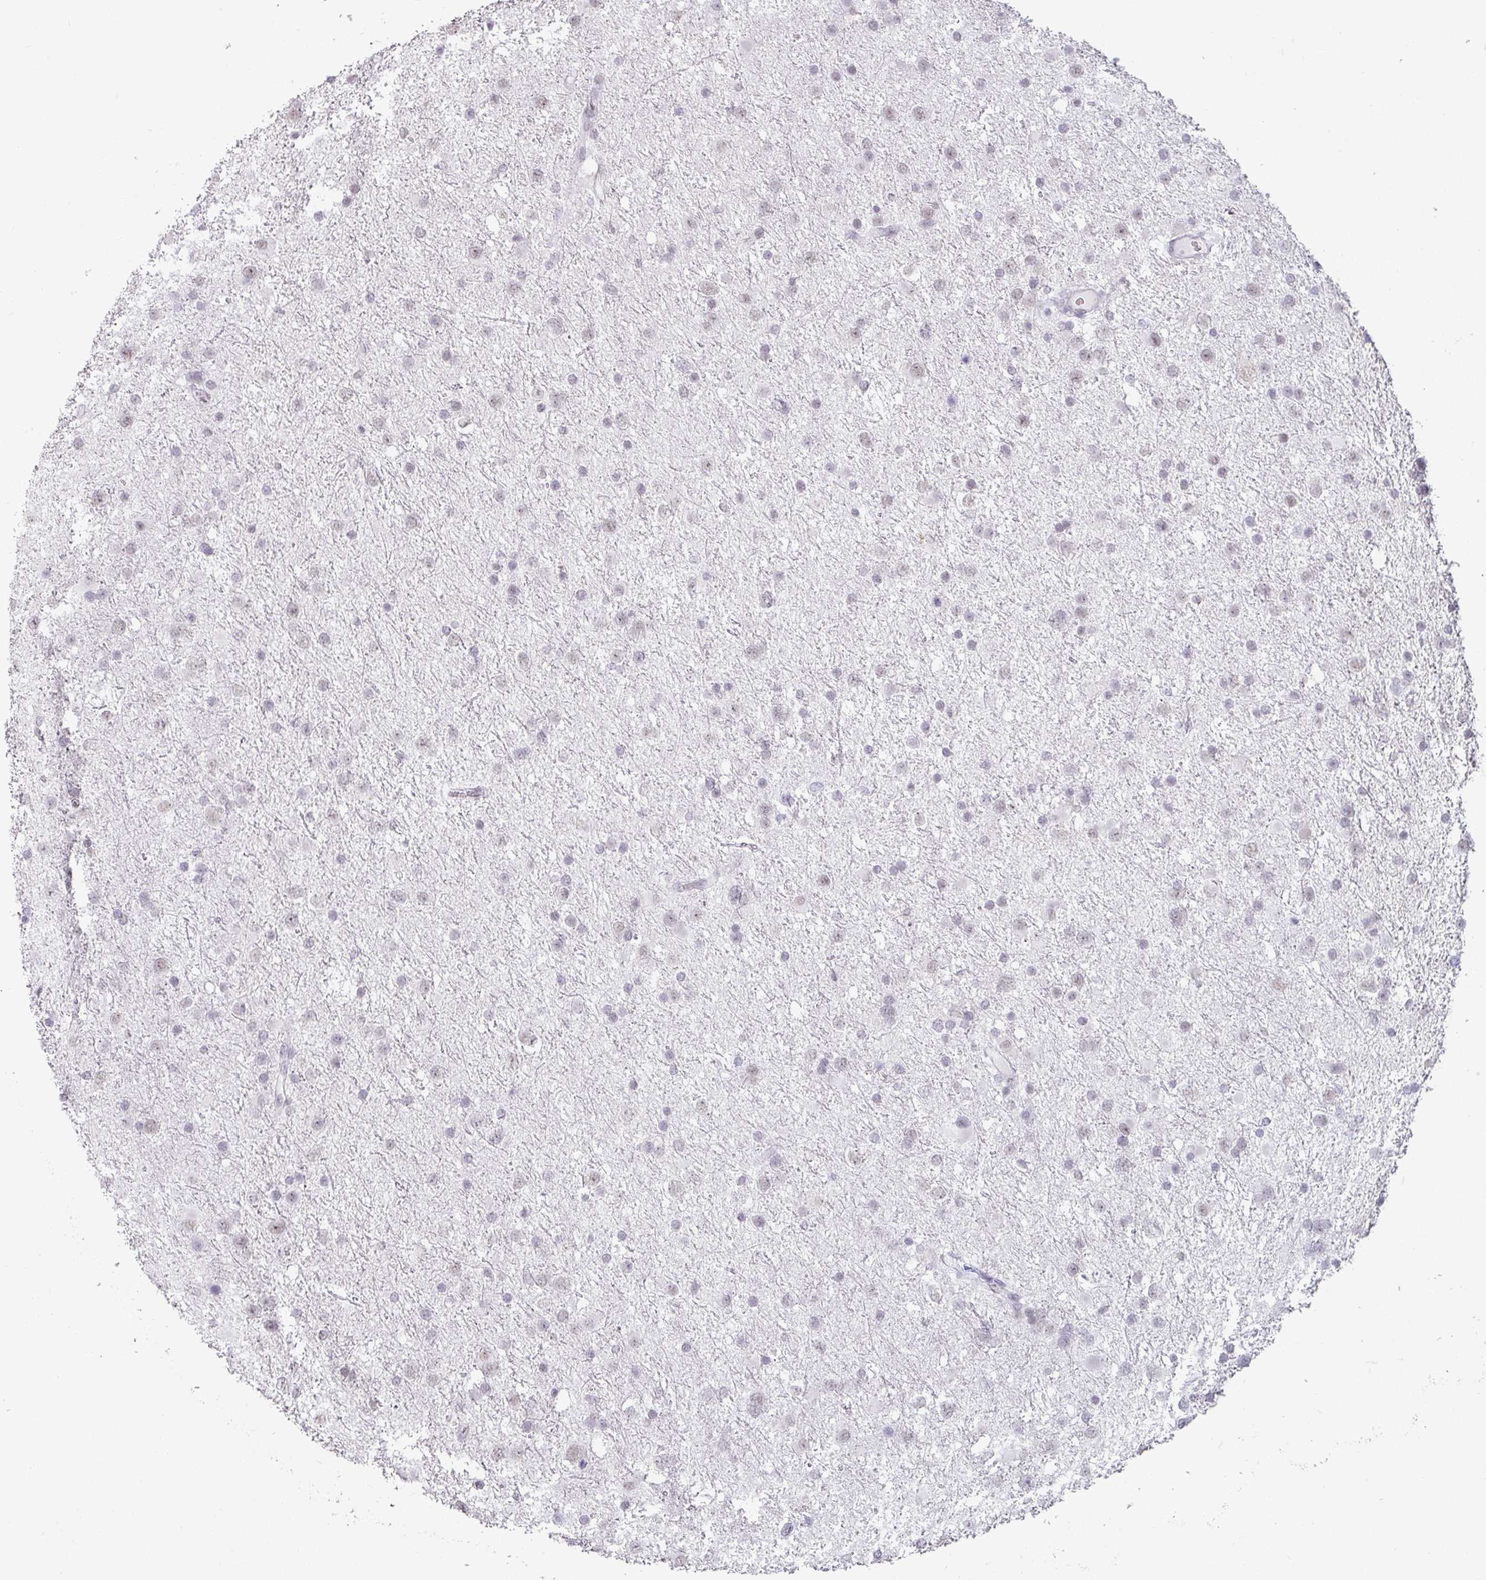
{"staining": {"intensity": "negative", "quantity": "none", "location": "none"}, "tissue": "glioma", "cell_type": "Tumor cells", "image_type": "cancer", "snomed": [{"axis": "morphology", "description": "Glioma, malignant, Low grade"}, {"axis": "topography", "description": "Brain"}], "caption": "An immunohistochemistry photomicrograph of glioma is shown. There is no staining in tumor cells of glioma.", "gene": "SPRR1A", "patient": {"sex": "female", "age": 32}}